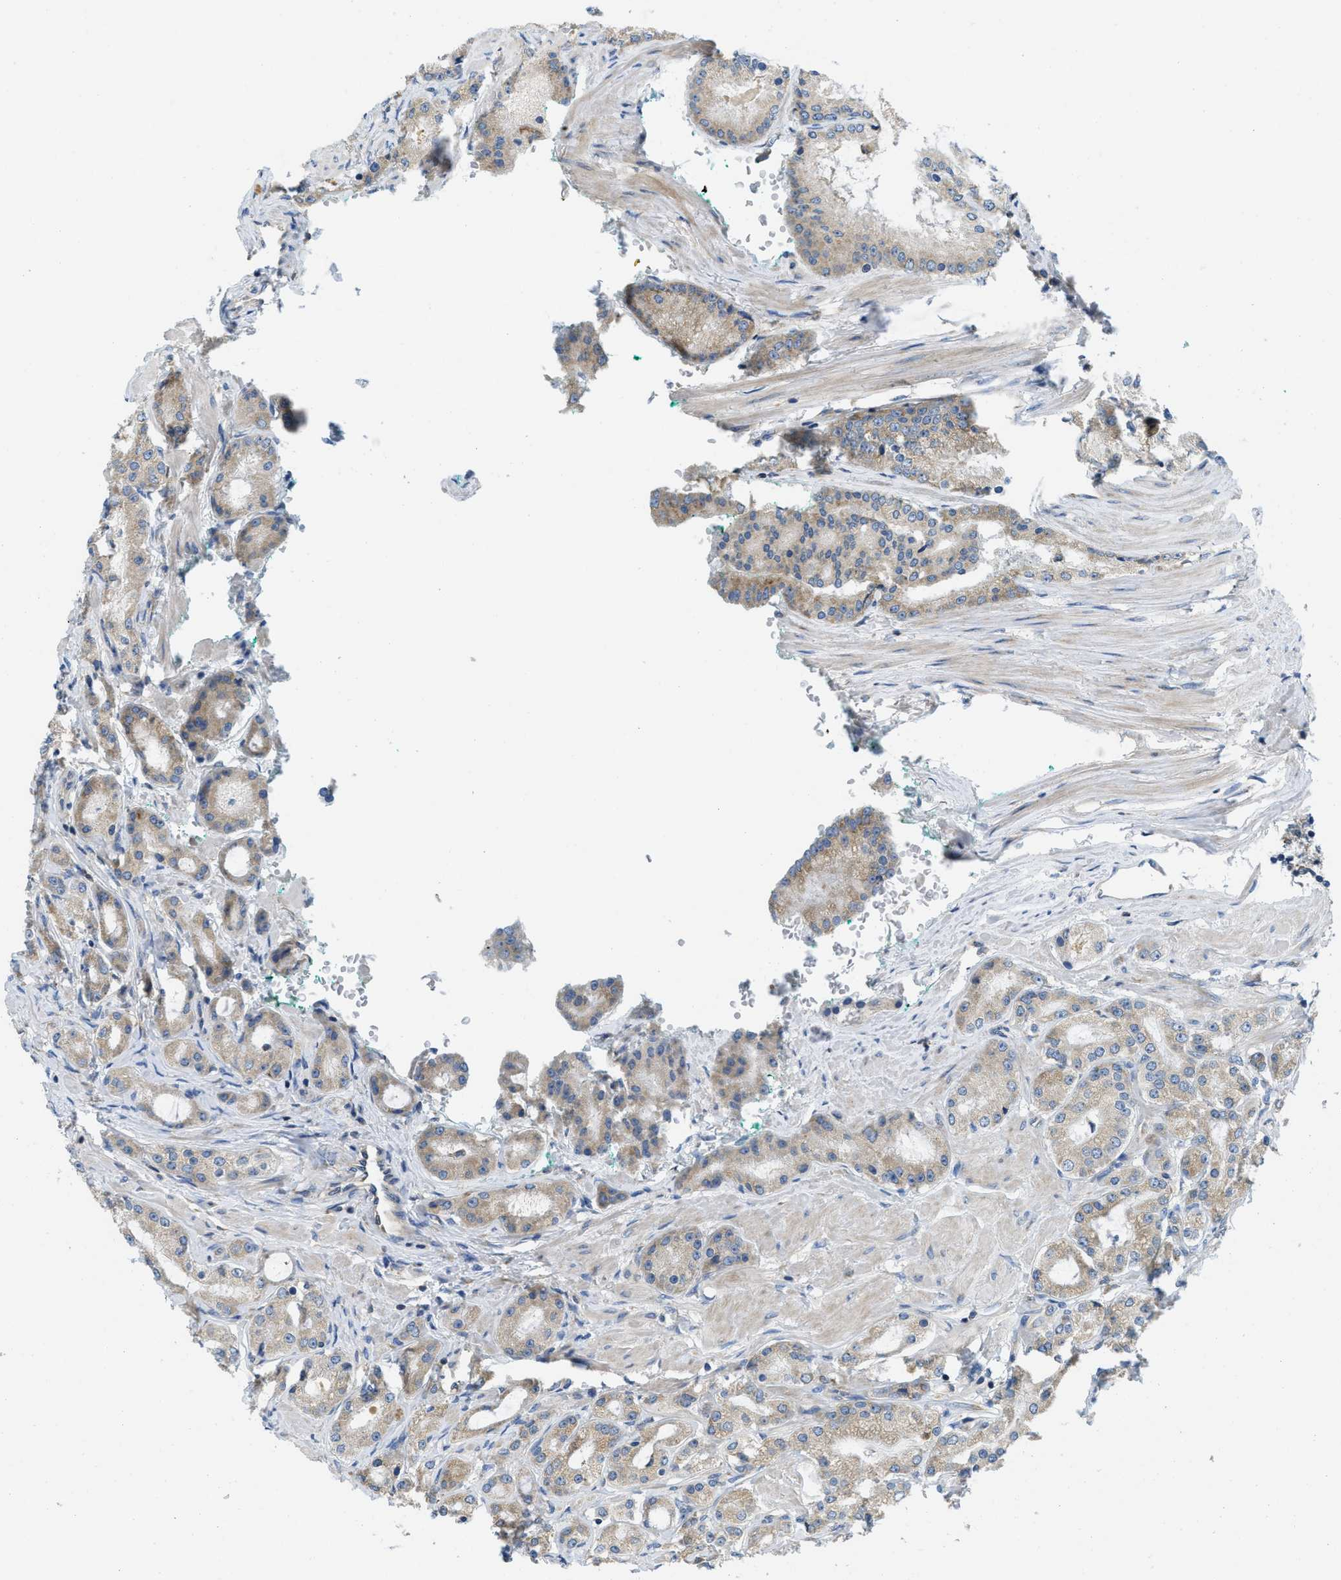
{"staining": {"intensity": "weak", "quantity": "25%-75%", "location": "cytoplasmic/membranous"}, "tissue": "prostate cancer", "cell_type": "Tumor cells", "image_type": "cancer", "snomed": [{"axis": "morphology", "description": "Adenocarcinoma, Low grade"}, {"axis": "topography", "description": "Prostate"}], "caption": "Immunohistochemical staining of human prostate cancer demonstrates weak cytoplasmic/membranous protein expression in approximately 25%-75% of tumor cells.", "gene": "SSR1", "patient": {"sex": "male", "age": 63}}